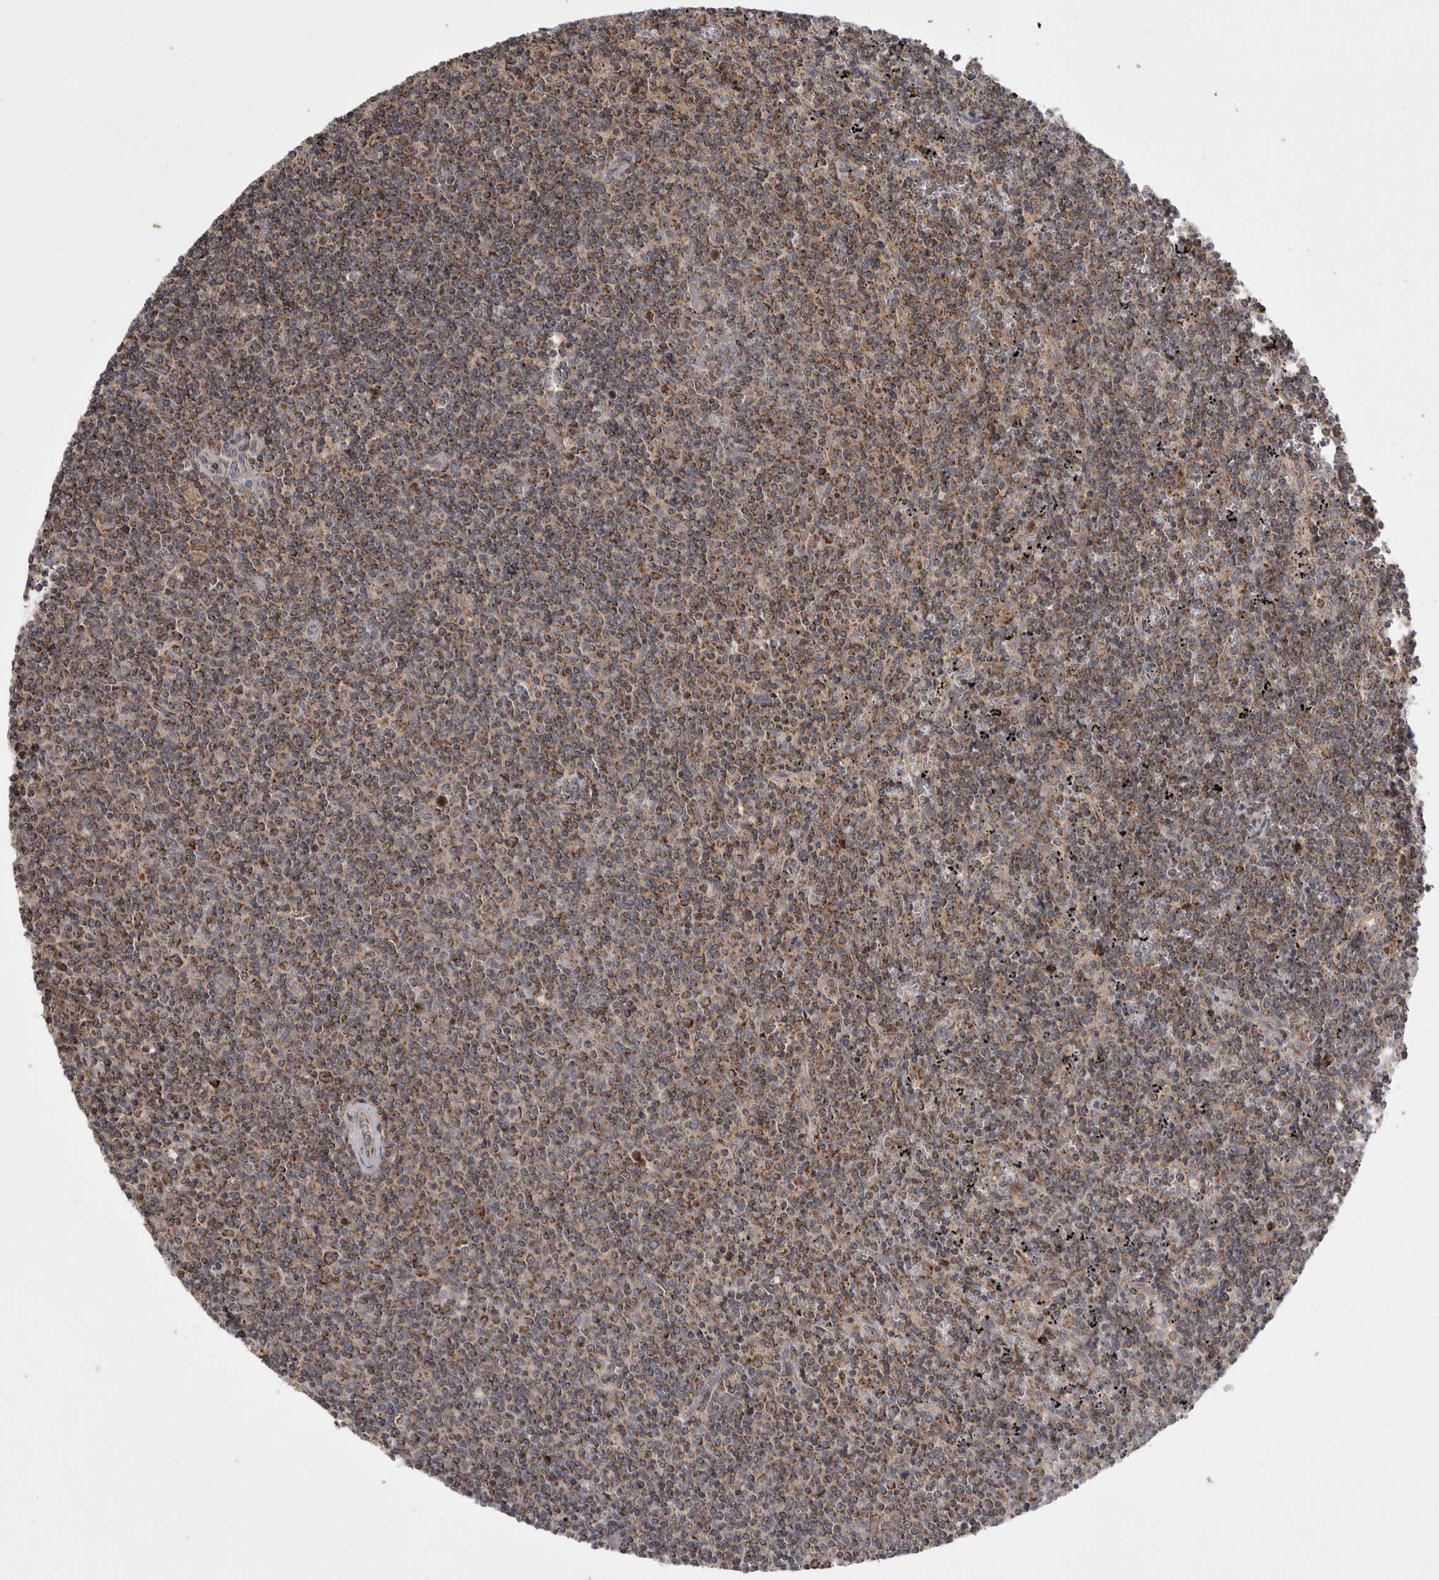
{"staining": {"intensity": "moderate", "quantity": ">75%", "location": "cytoplasmic/membranous"}, "tissue": "lymphoma", "cell_type": "Tumor cells", "image_type": "cancer", "snomed": [{"axis": "morphology", "description": "Malignant lymphoma, non-Hodgkin's type, Low grade"}, {"axis": "topography", "description": "Spleen"}], "caption": "Tumor cells exhibit moderate cytoplasmic/membranous staining in approximately >75% of cells in lymphoma.", "gene": "KYAT3", "patient": {"sex": "female", "age": 50}}